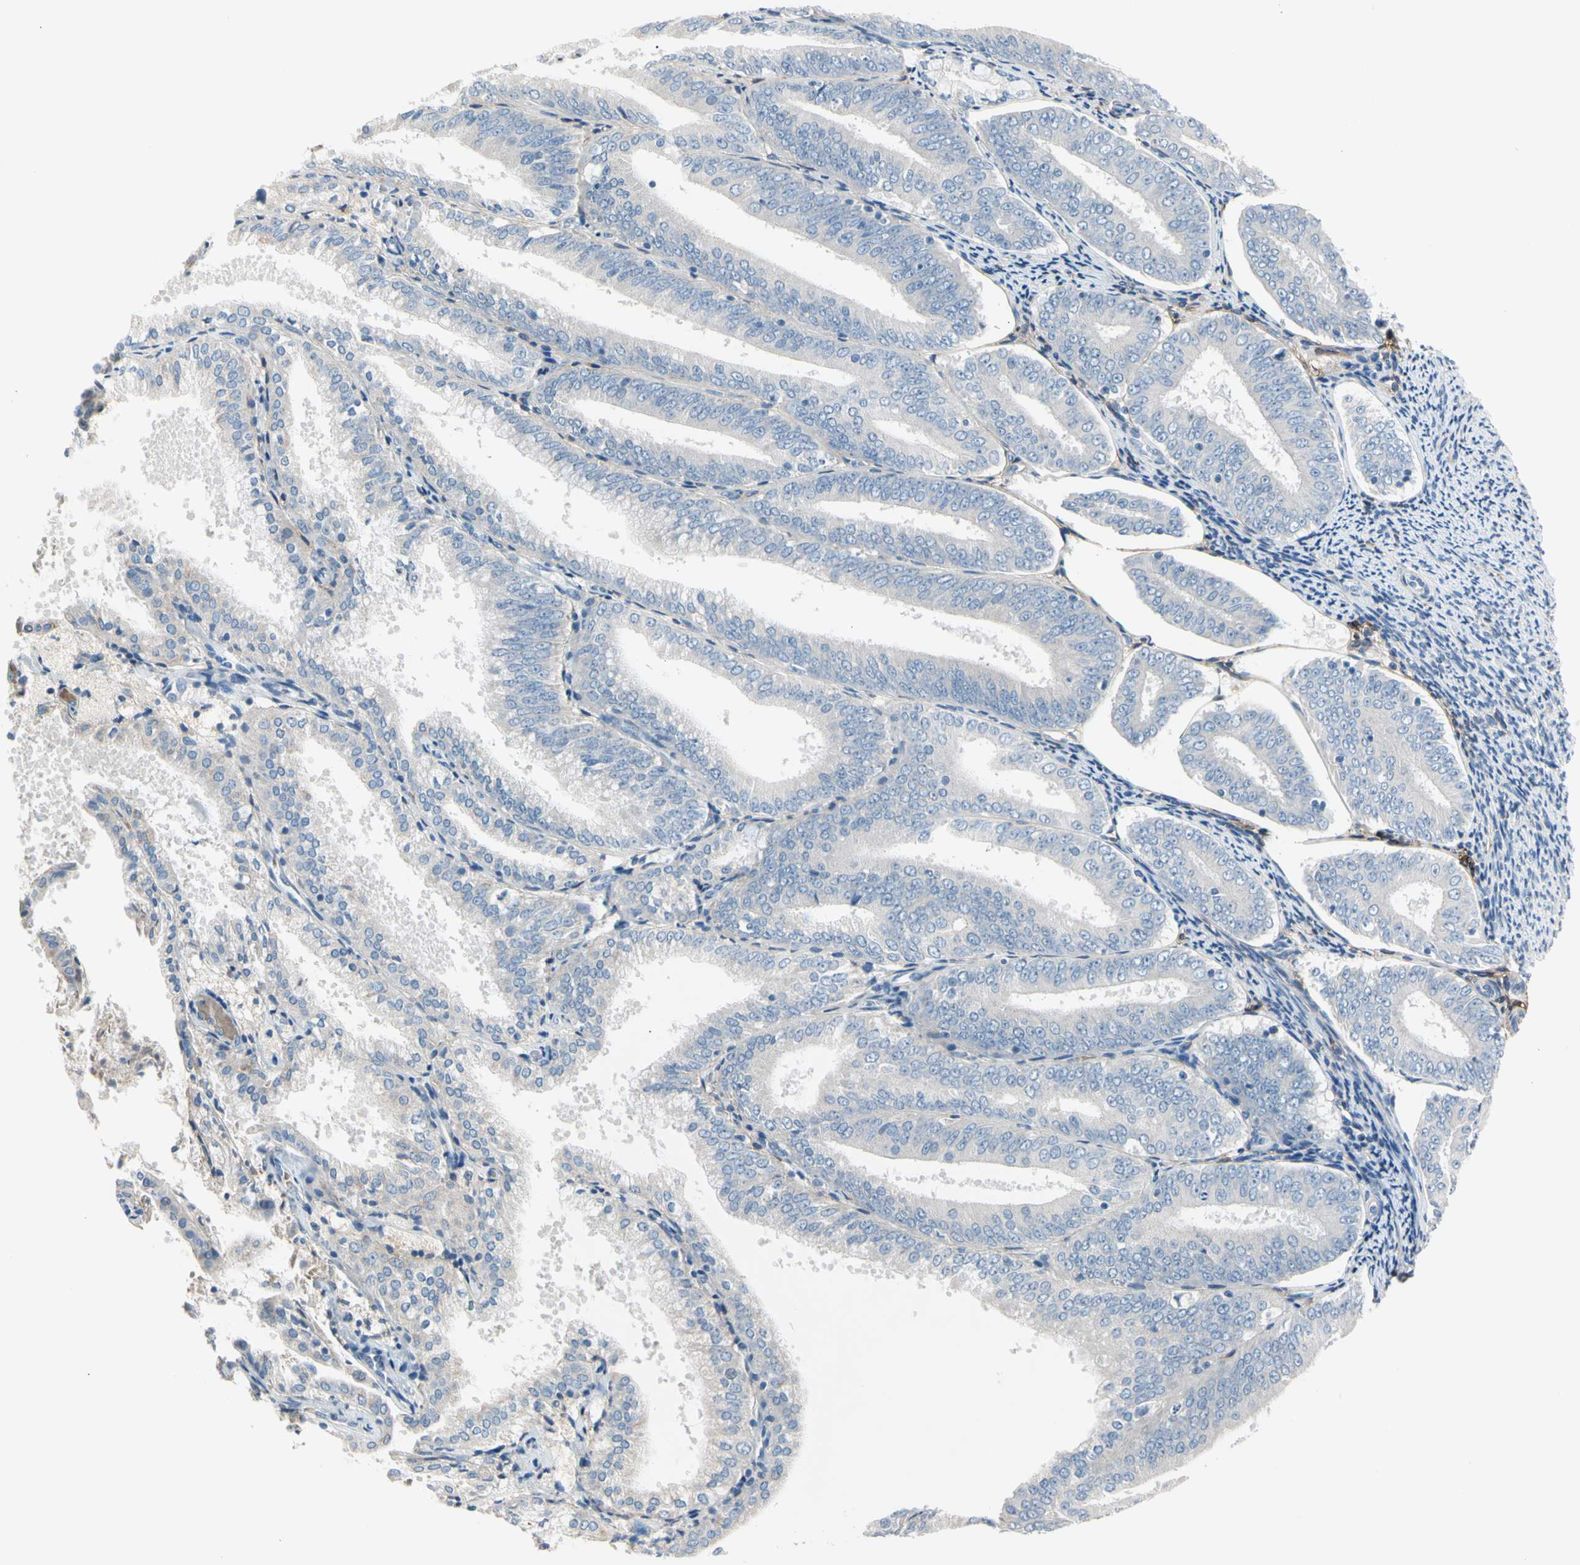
{"staining": {"intensity": "negative", "quantity": "none", "location": "none"}, "tissue": "endometrial cancer", "cell_type": "Tumor cells", "image_type": "cancer", "snomed": [{"axis": "morphology", "description": "Adenocarcinoma, NOS"}, {"axis": "topography", "description": "Endometrium"}], "caption": "IHC histopathology image of human endometrial cancer stained for a protein (brown), which exhibits no staining in tumor cells.", "gene": "MARK1", "patient": {"sex": "female", "age": 63}}